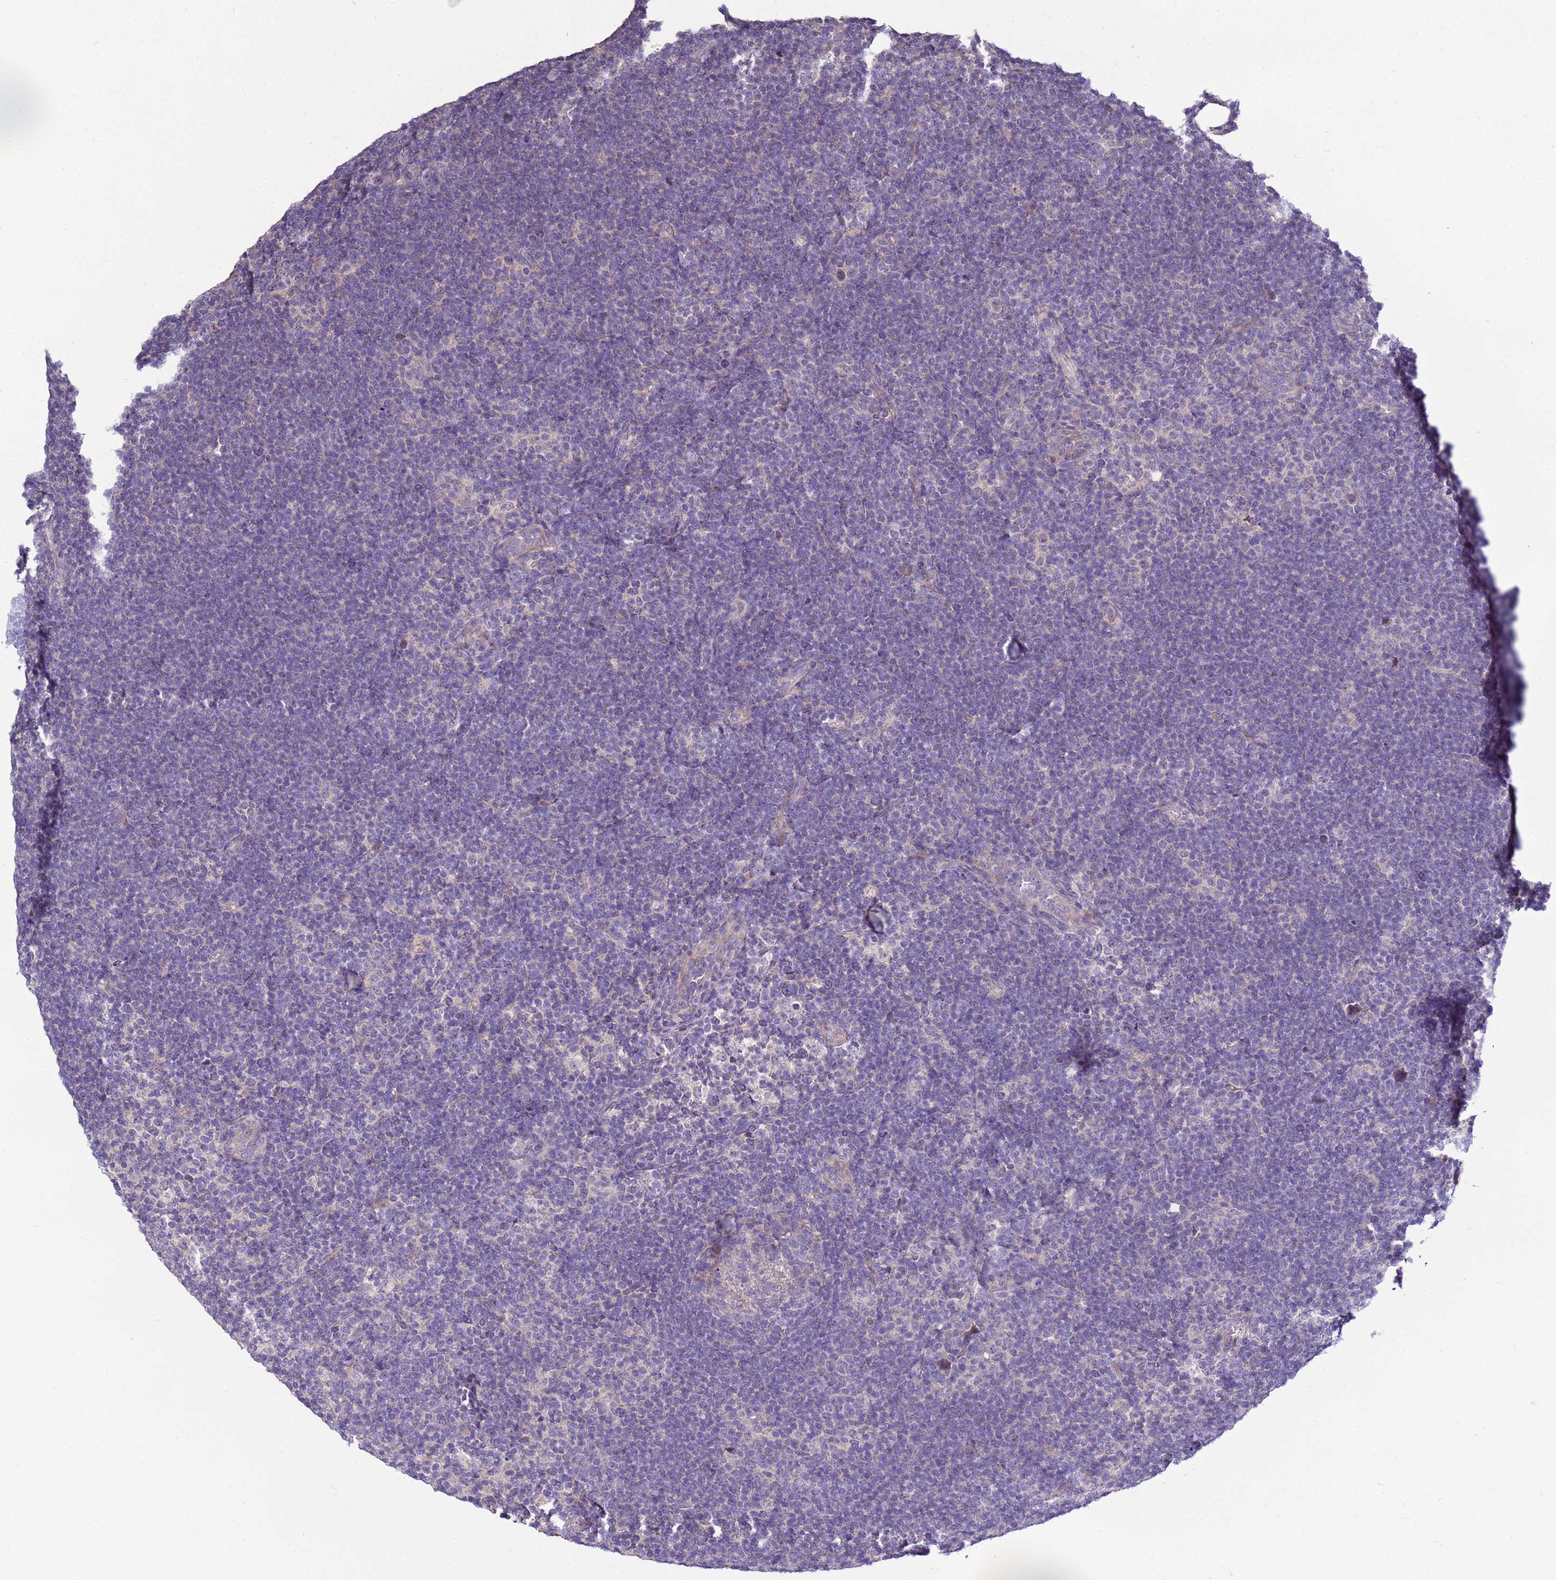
{"staining": {"intensity": "negative", "quantity": "none", "location": "none"}, "tissue": "lymphoma", "cell_type": "Tumor cells", "image_type": "cancer", "snomed": [{"axis": "morphology", "description": "Hodgkin's disease, NOS"}, {"axis": "topography", "description": "Lymph node"}], "caption": "Lymphoma was stained to show a protein in brown. There is no significant positivity in tumor cells.", "gene": "RABL2B", "patient": {"sex": "female", "age": 57}}